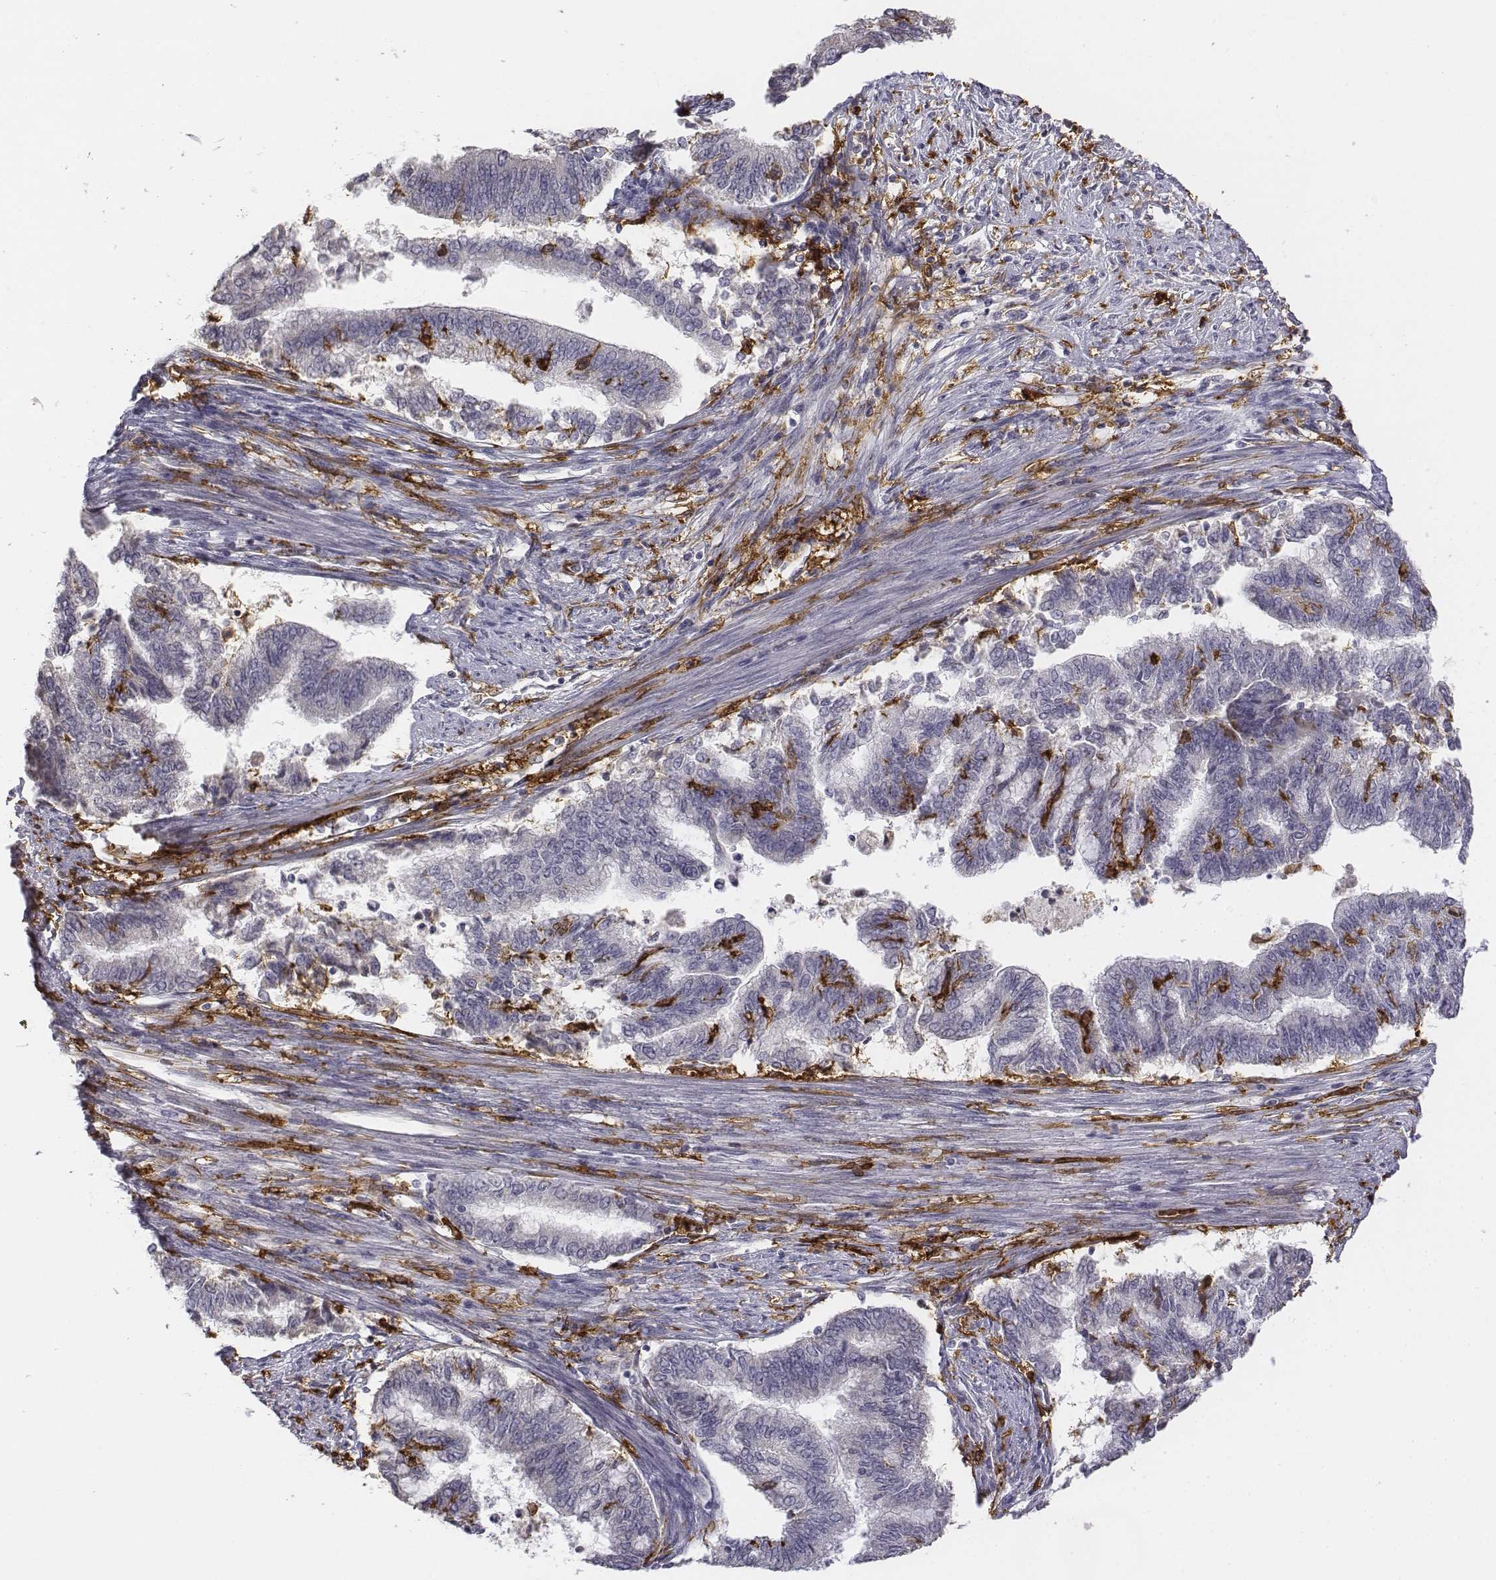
{"staining": {"intensity": "negative", "quantity": "none", "location": "none"}, "tissue": "endometrial cancer", "cell_type": "Tumor cells", "image_type": "cancer", "snomed": [{"axis": "morphology", "description": "Adenocarcinoma, NOS"}, {"axis": "topography", "description": "Endometrium"}], "caption": "This is a photomicrograph of immunohistochemistry (IHC) staining of adenocarcinoma (endometrial), which shows no expression in tumor cells. (DAB (3,3'-diaminobenzidine) immunohistochemistry with hematoxylin counter stain).", "gene": "CD14", "patient": {"sex": "female", "age": 65}}